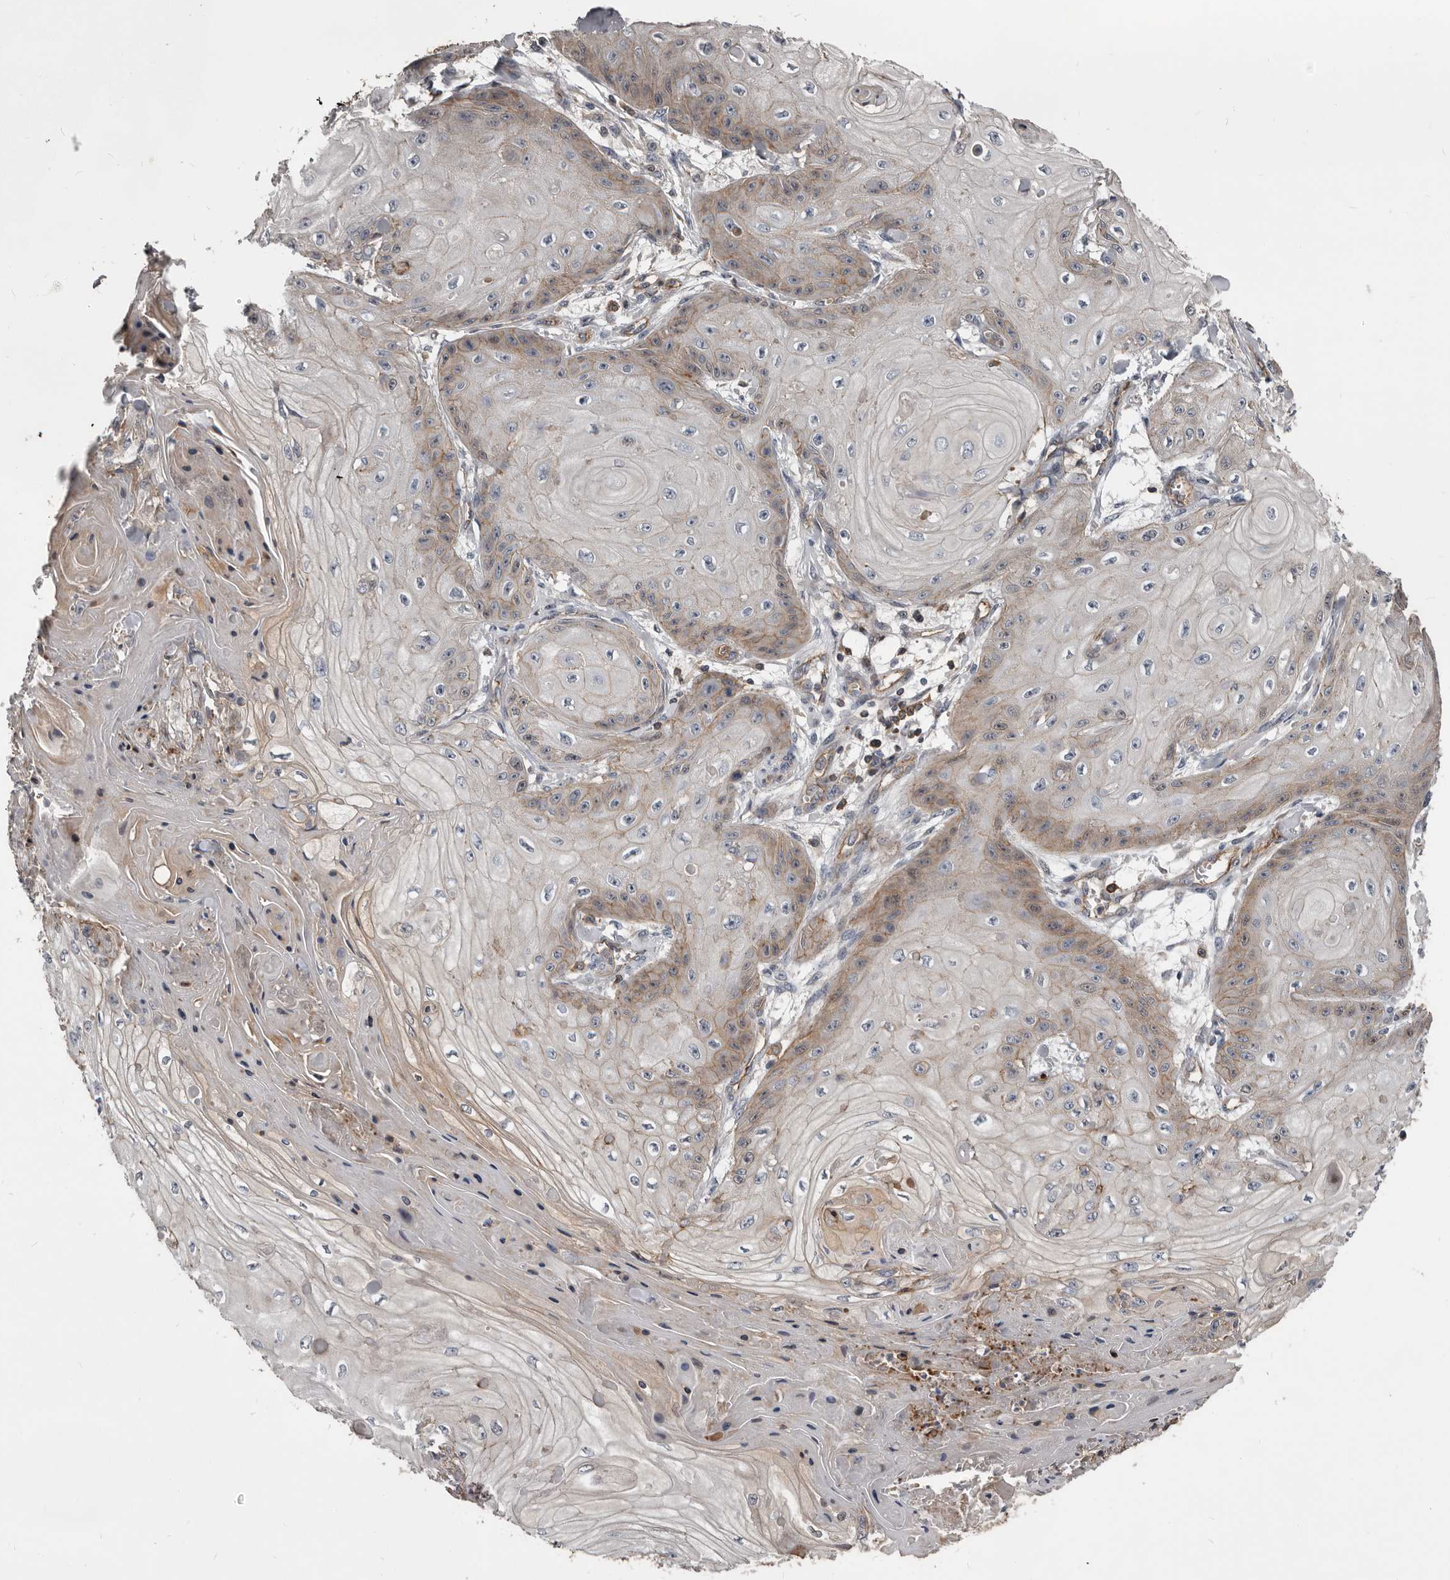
{"staining": {"intensity": "weak", "quantity": "25%-75%", "location": "cytoplasmic/membranous"}, "tissue": "skin cancer", "cell_type": "Tumor cells", "image_type": "cancer", "snomed": [{"axis": "morphology", "description": "Squamous cell carcinoma, NOS"}, {"axis": "topography", "description": "Skin"}], "caption": "Immunohistochemistry photomicrograph of neoplastic tissue: human skin cancer stained using immunohistochemistry (IHC) reveals low levels of weak protein expression localized specifically in the cytoplasmic/membranous of tumor cells, appearing as a cytoplasmic/membranous brown color.", "gene": "PNRC2", "patient": {"sex": "male", "age": 74}}